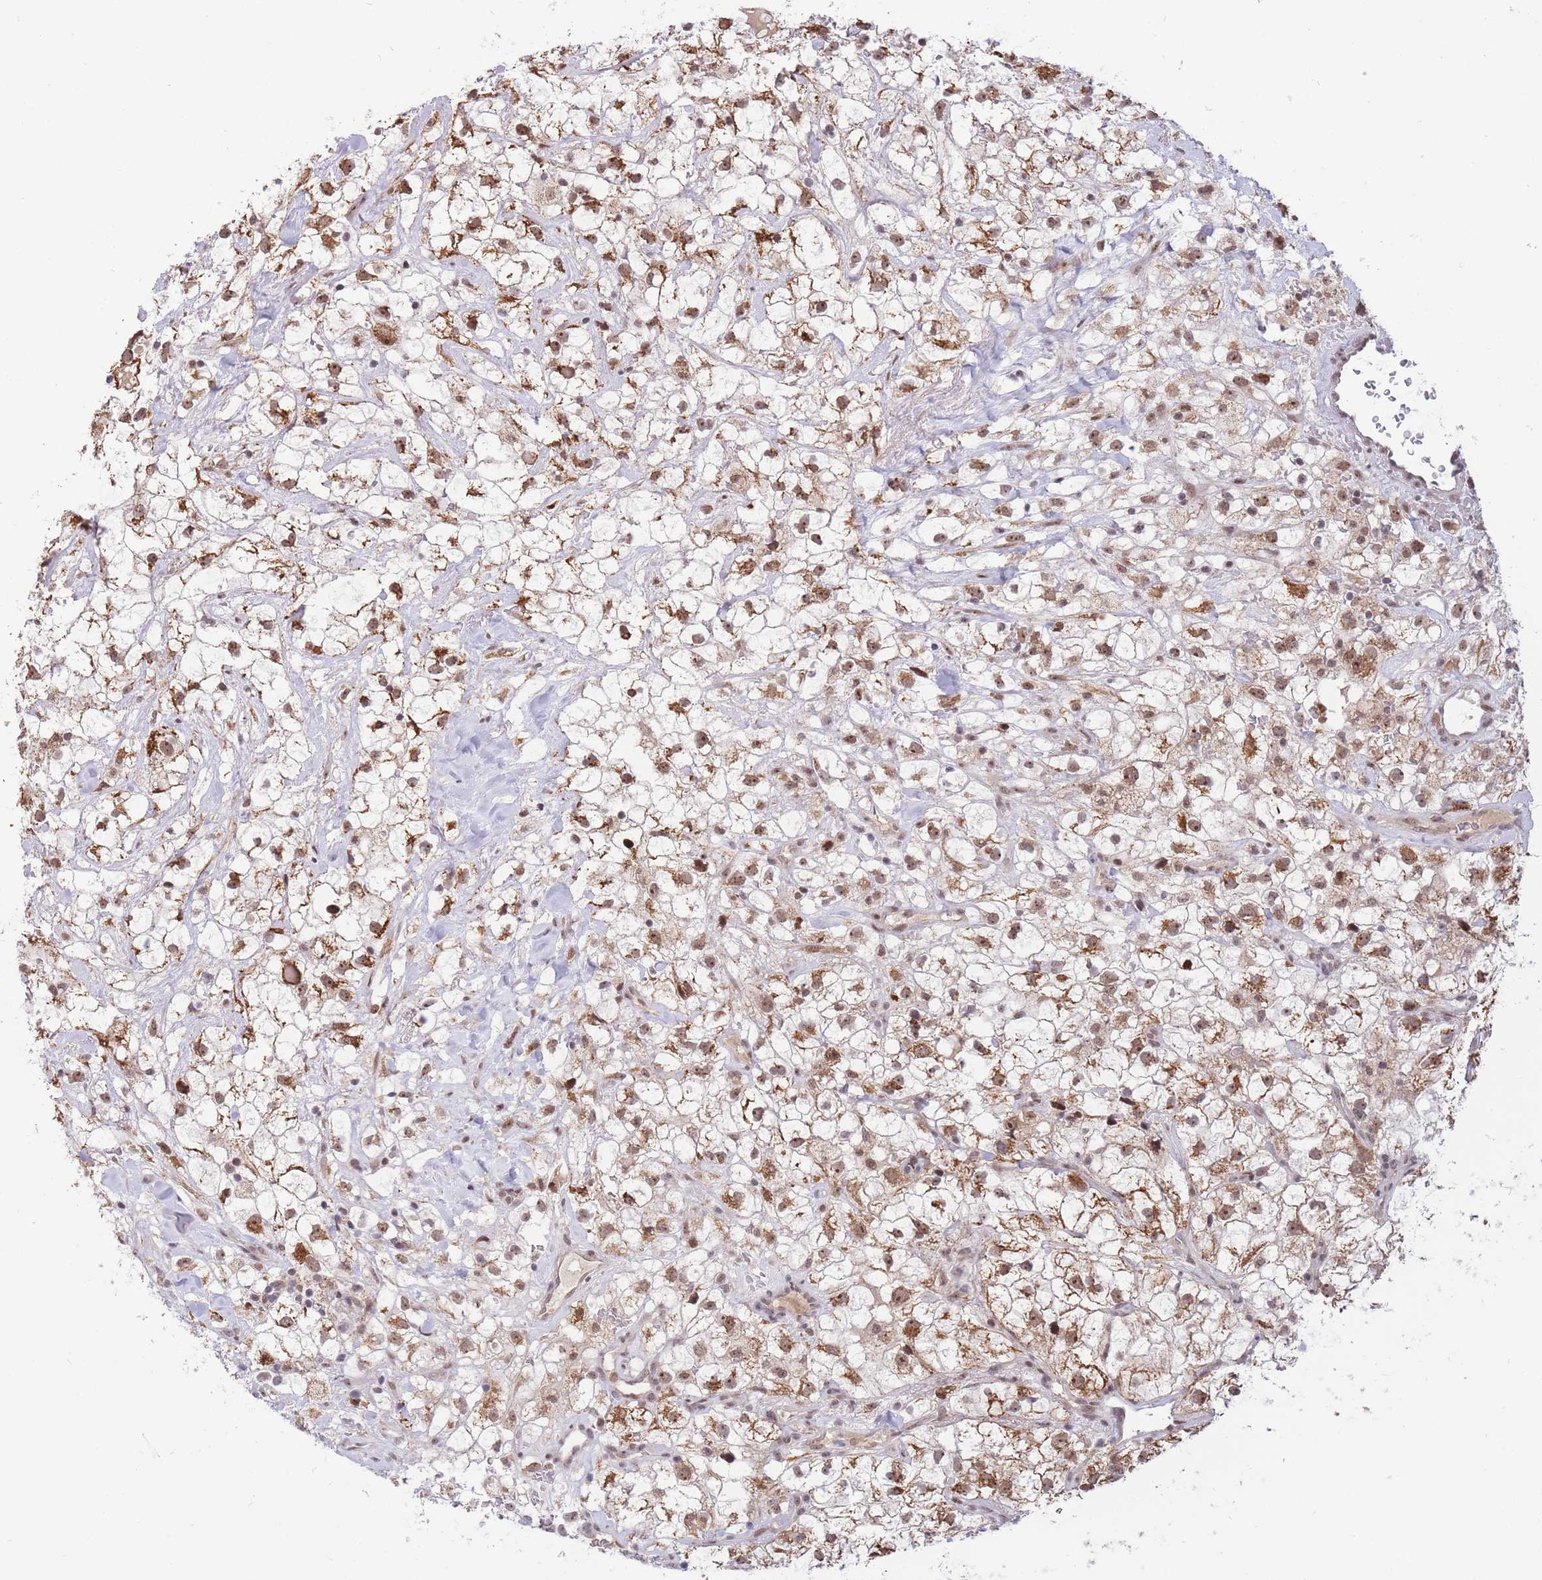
{"staining": {"intensity": "moderate", "quantity": ">75%", "location": "nuclear"}, "tissue": "renal cancer", "cell_type": "Tumor cells", "image_type": "cancer", "snomed": [{"axis": "morphology", "description": "Adenocarcinoma, NOS"}, {"axis": "topography", "description": "Kidney"}], "caption": "Protein staining reveals moderate nuclear expression in about >75% of tumor cells in renal adenocarcinoma.", "gene": "TARBP2", "patient": {"sex": "male", "age": 59}}